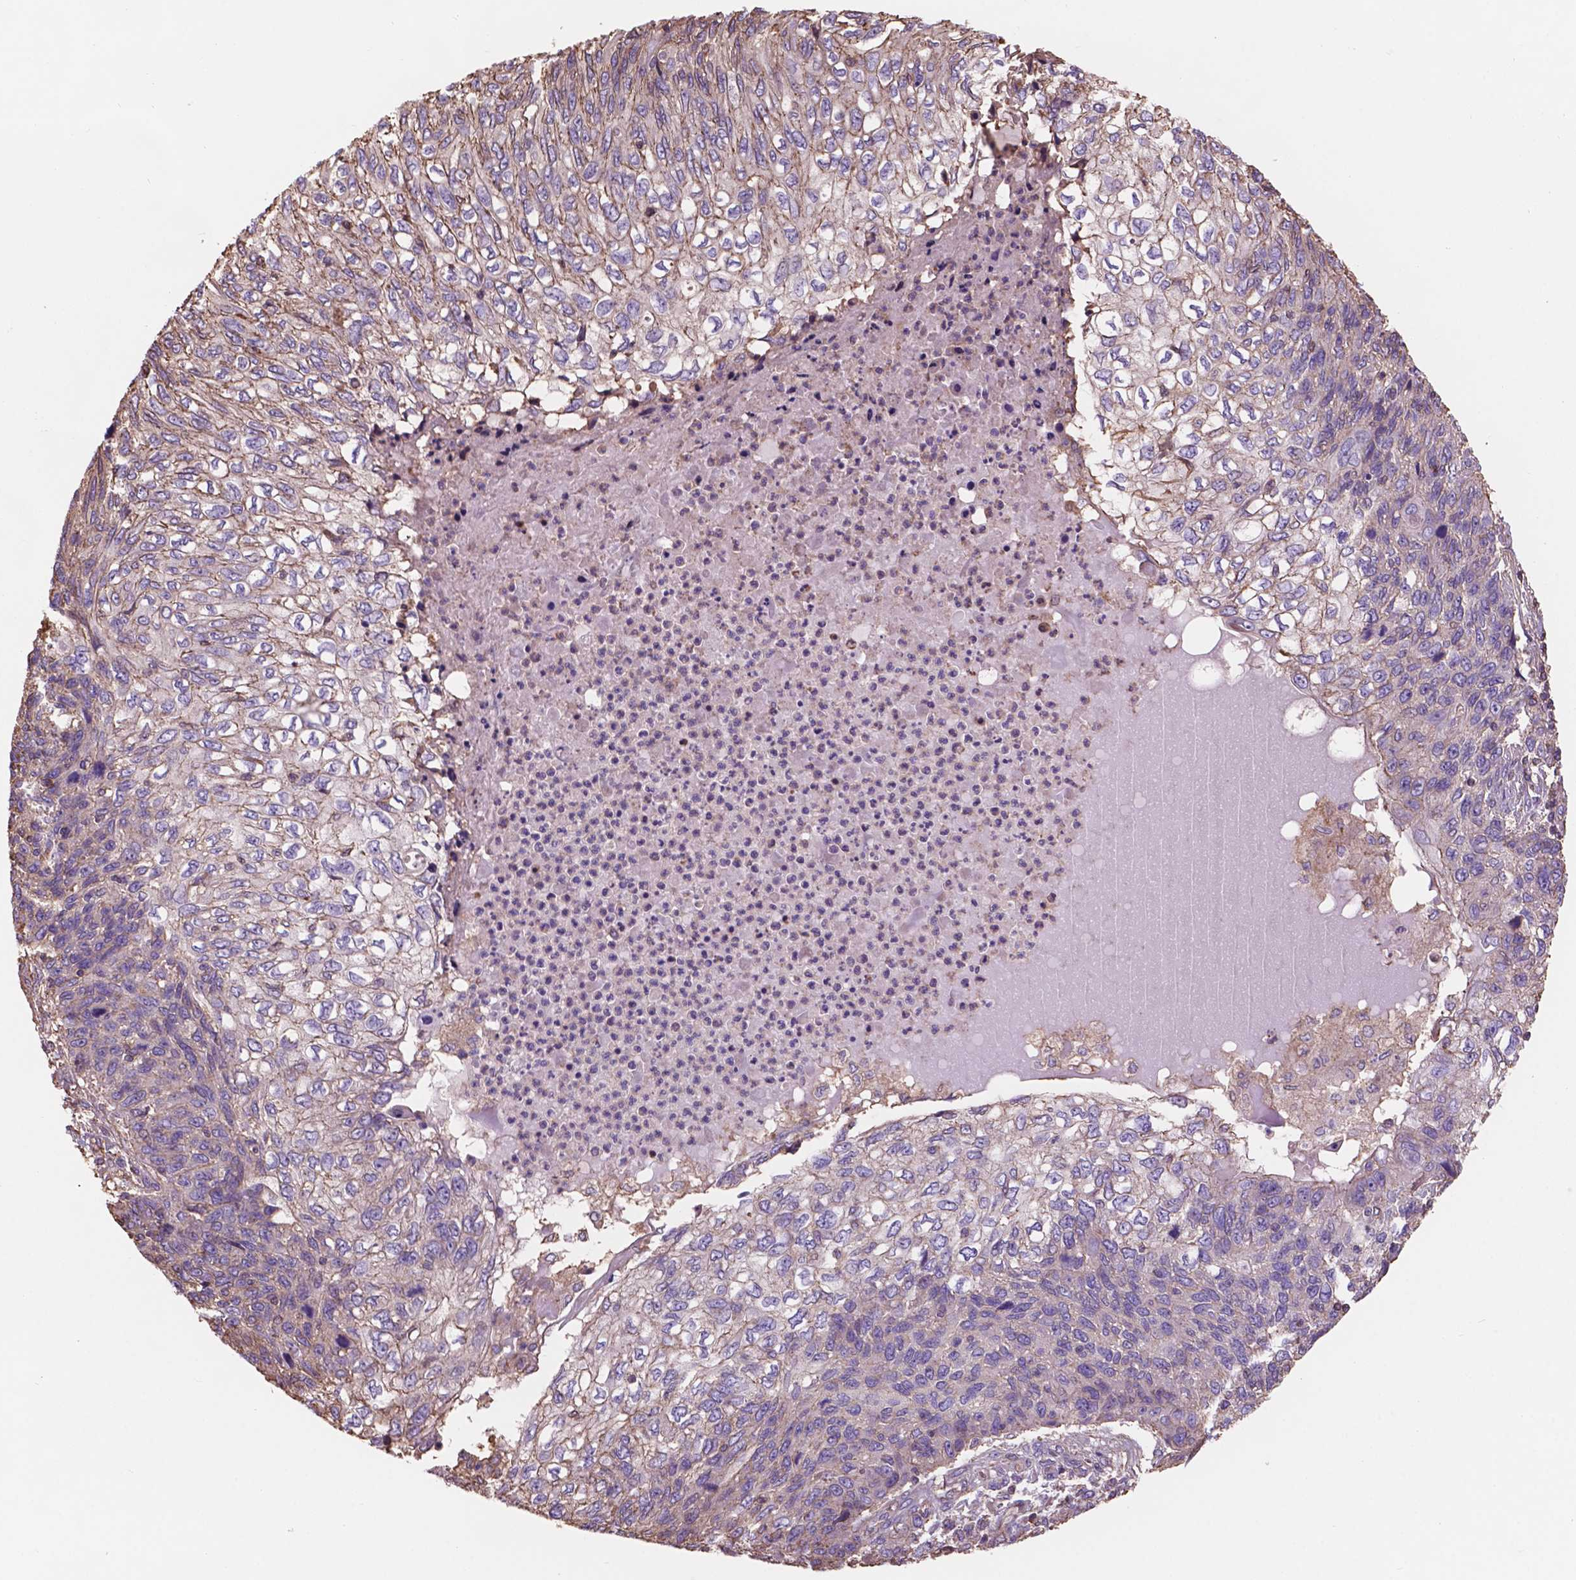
{"staining": {"intensity": "negative", "quantity": "none", "location": "none"}, "tissue": "skin cancer", "cell_type": "Tumor cells", "image_type": "cancer", "snomed": [{"axis": "morphology", "description": "Squamous cell carcinoma, NOS"}, {"axis": "topography", "description": "Skin"}], "caption": "Squamous cell carcinoma (skin) was stained to show a protein in brown. There is no significant staining in tumor cells. (DAB immunohistochemistry, high magnification).", "gene": "NIPA2", "patient": {"sex": "male", "age": 92}}